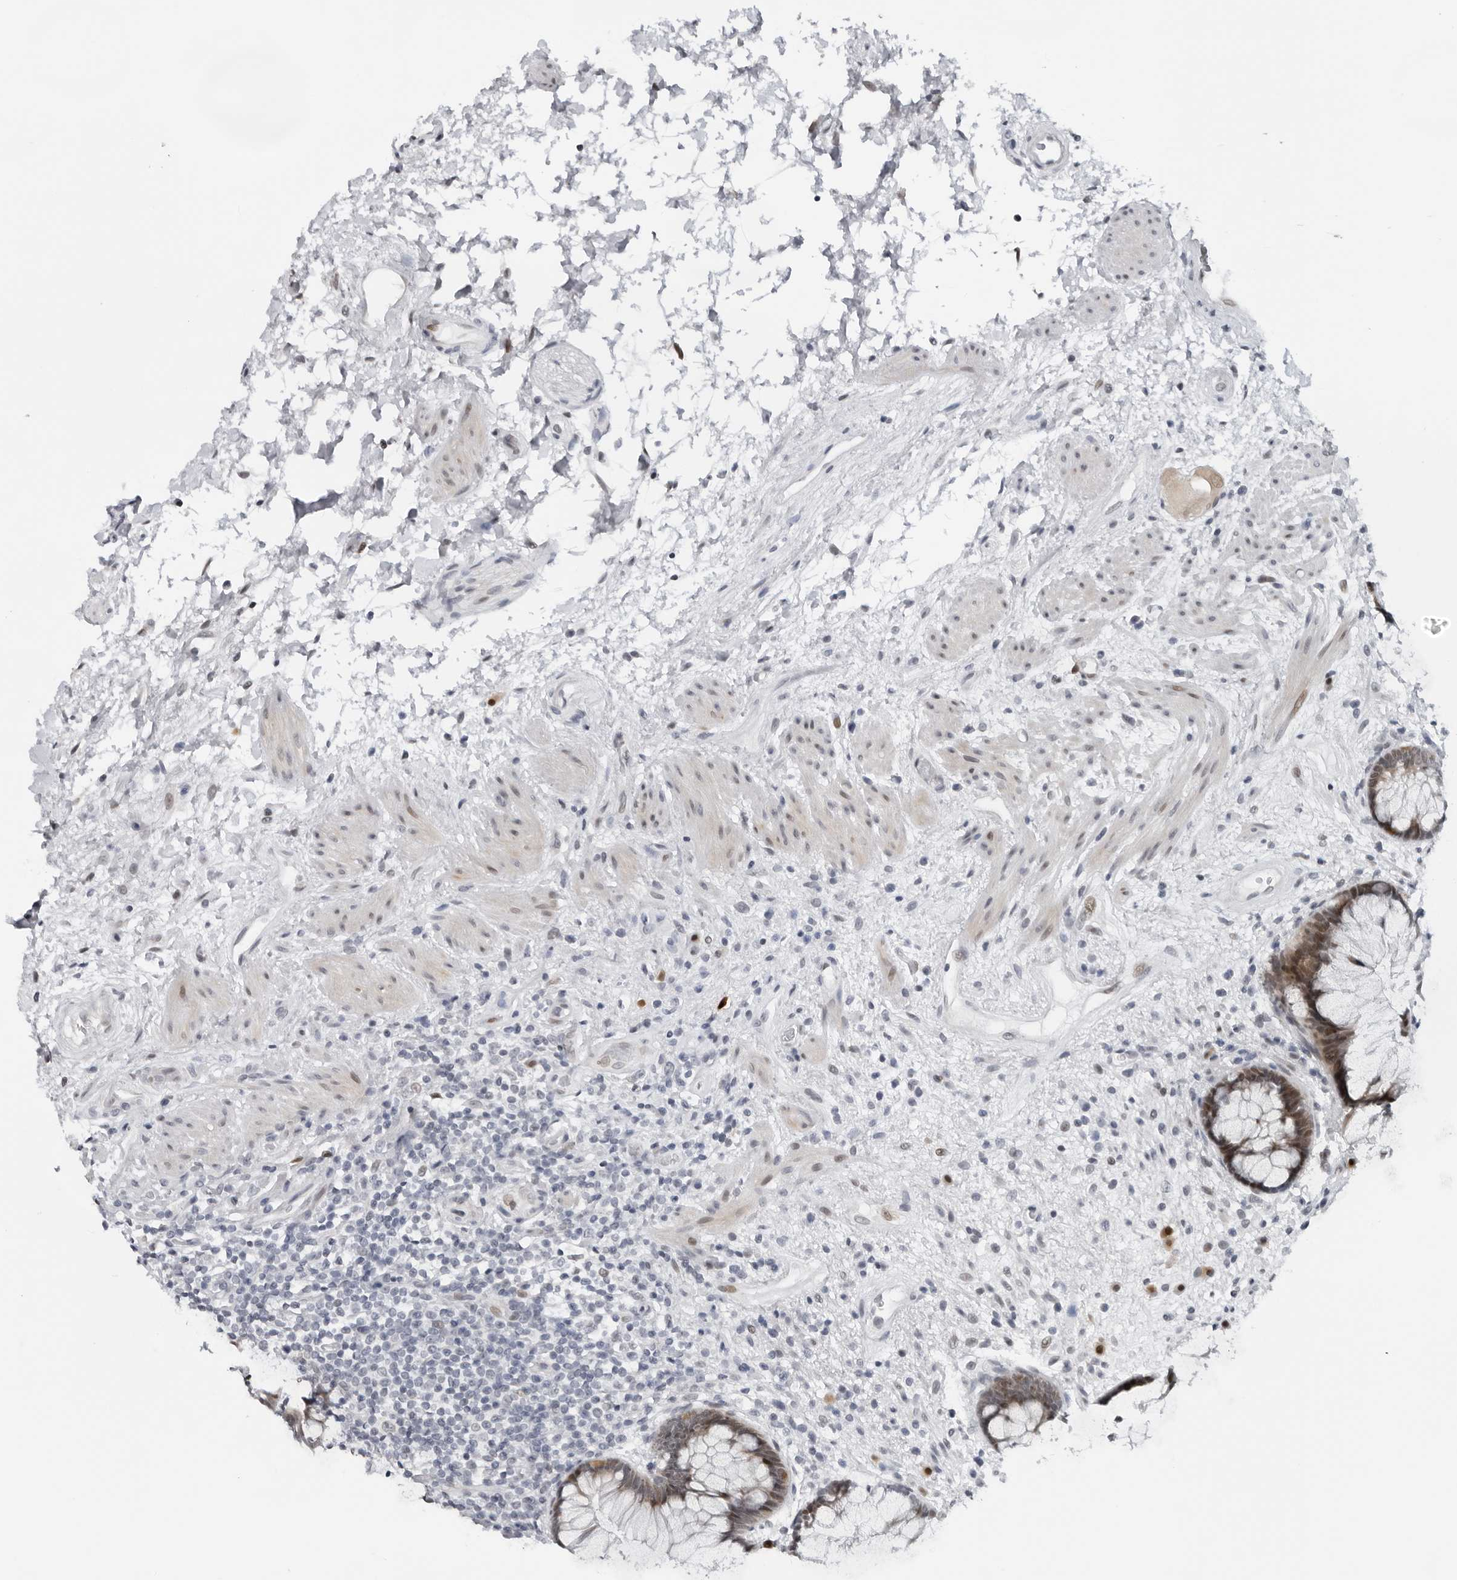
{"staining": {"intensity": "moderate", "quantity": ">75%", "location": "nuclear"}, "tissue": "rectum", "cell_type": "Glandular cells", "image_type": "normal", "snomed": [{"axis": "morphology", "description": "Normal tissue, NOS"}, {"axis": "topography", "description": "Rectum"}], "caption": "Immunohistochemistry (IHC) photomicrograph of unremarkable human rectum stained for a protein (brown), which reveals medium levels of moderate nuclear positivity in approximately >75% of glandular cells.", "gene": "PPP1R42", "patient": {"sex": "male", "age": 51}}